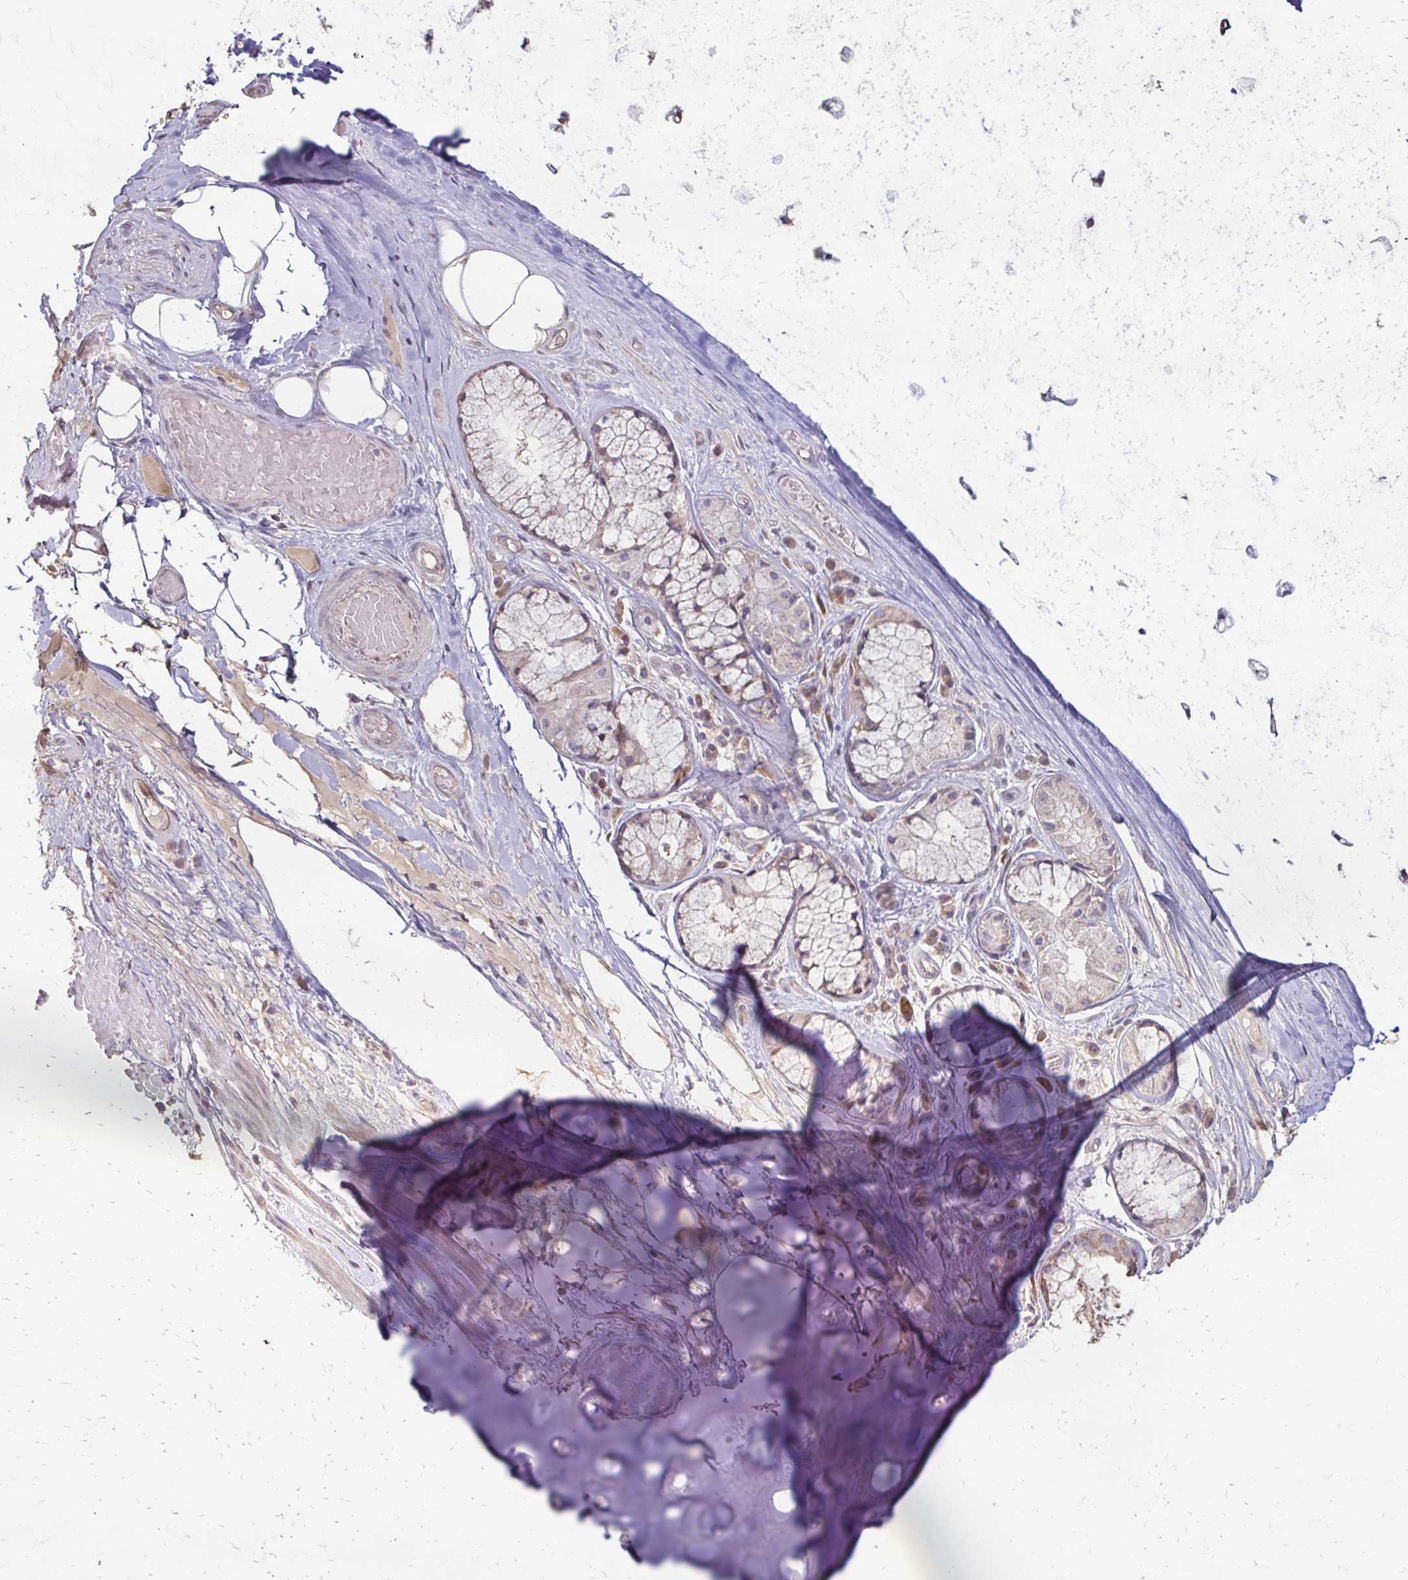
{"staining": {"intensity": "negative", "quantity": "none", "location": "none"}, "tissue": "adipose tissue", "cell_type": "Adipocytes", "image_type": "normal", "snomed": [{"axis": "morphology", "description": "Normal tissue, NOS"}, {"axis": "topography", "description": "Cartilage tissue"}, {"axis": "topography", "description": "Bronchus"}], "caption": "This is a image of IHC staining of benign adipose tissue, which shows no positivity in adipocytes.", "gene": "IL18BP", "patient": {"sex": "male", "age": 64}}